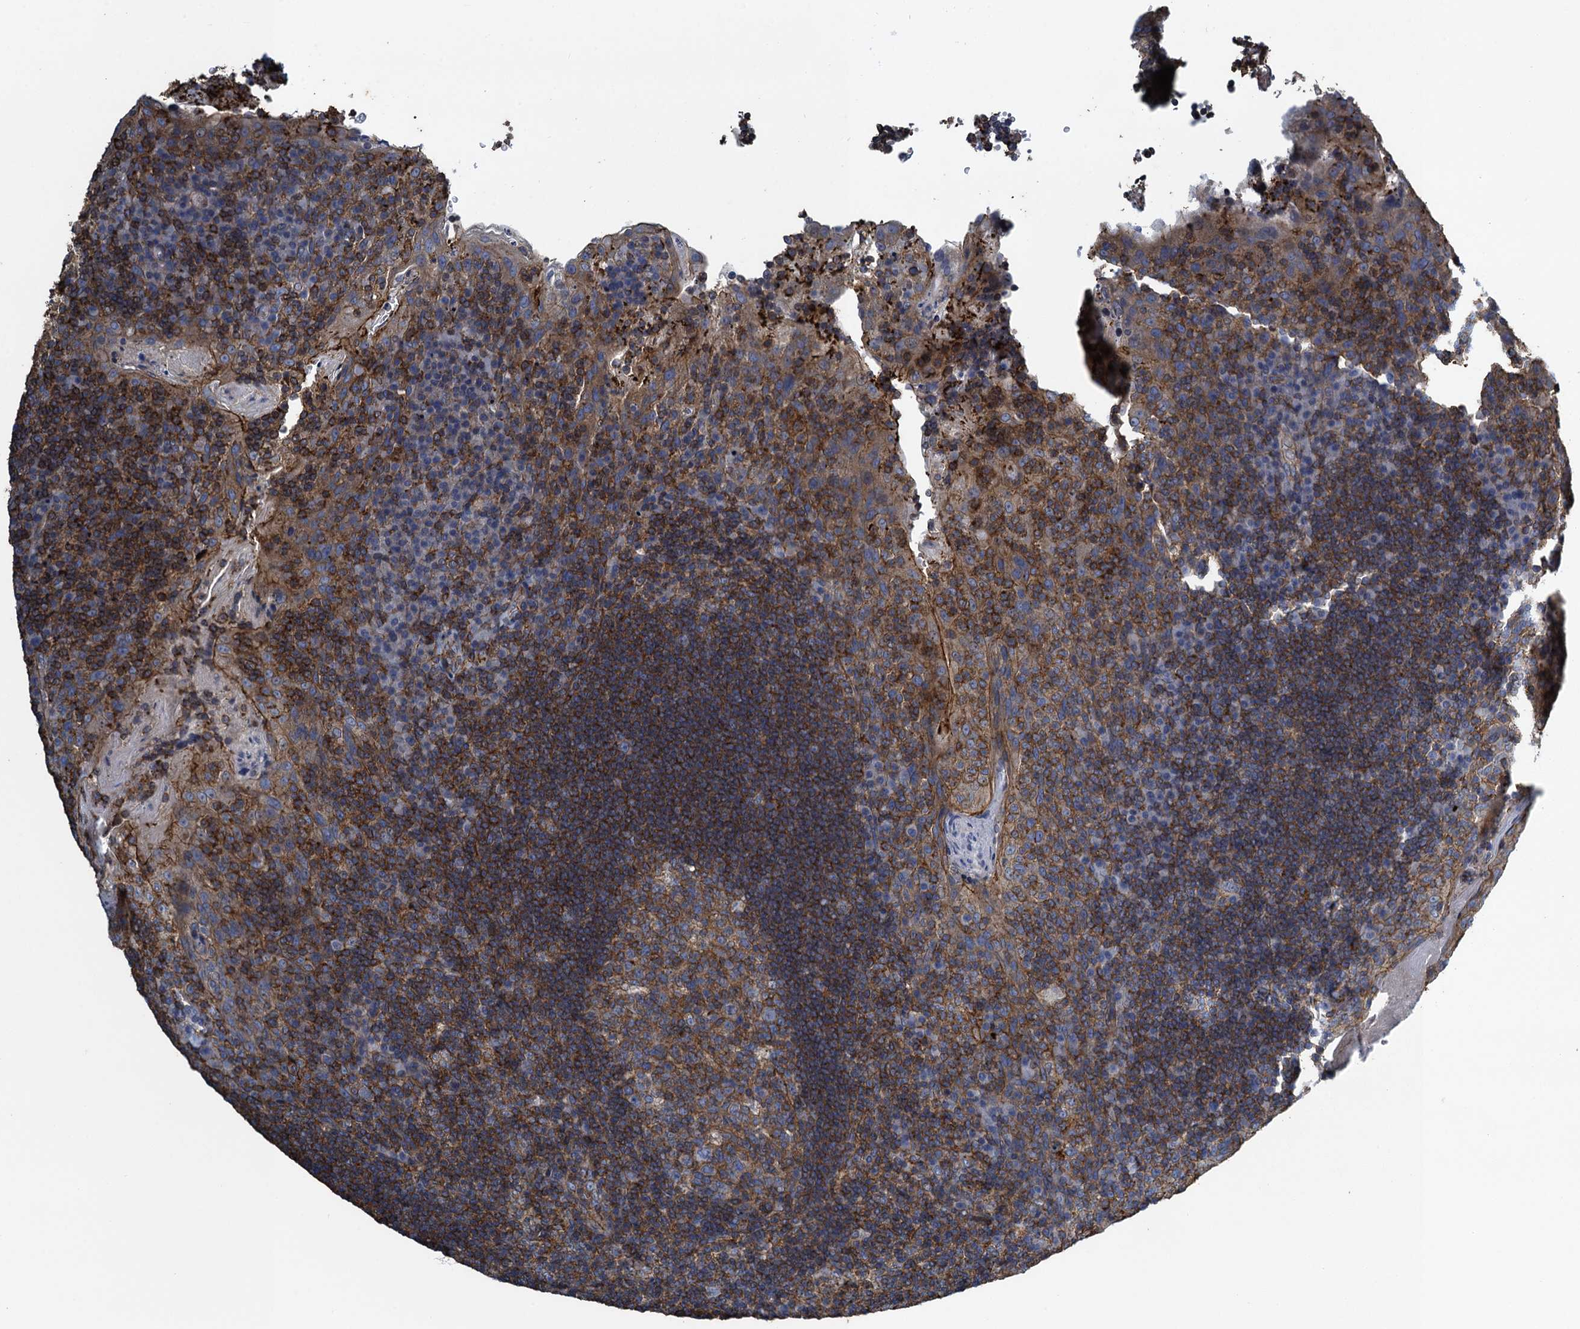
{"staining": {"intensity": "moderate", "quantity": "25%-75%", "location": "cytoplasmic/membranous"}, "tissue": "tonsil", "cell_type": "Germinal center cells", "image_type": "normal", "snomed": [{"axis": "morphology", "description": "Normal tissue, NOS"}, {"axis": "topography", "description": "Tonsil"}], "caption": "Immunohistochemical staining of unremarkable tonsil demonstrates moderate cytoplasmic/membranous protein positivity in about 25%-75% of germinal center cells. (DAB IHC with brightfield microscopy, high magnification).", "gene": "PROSER2", "patient": {"sex": "male", "age": 17}}